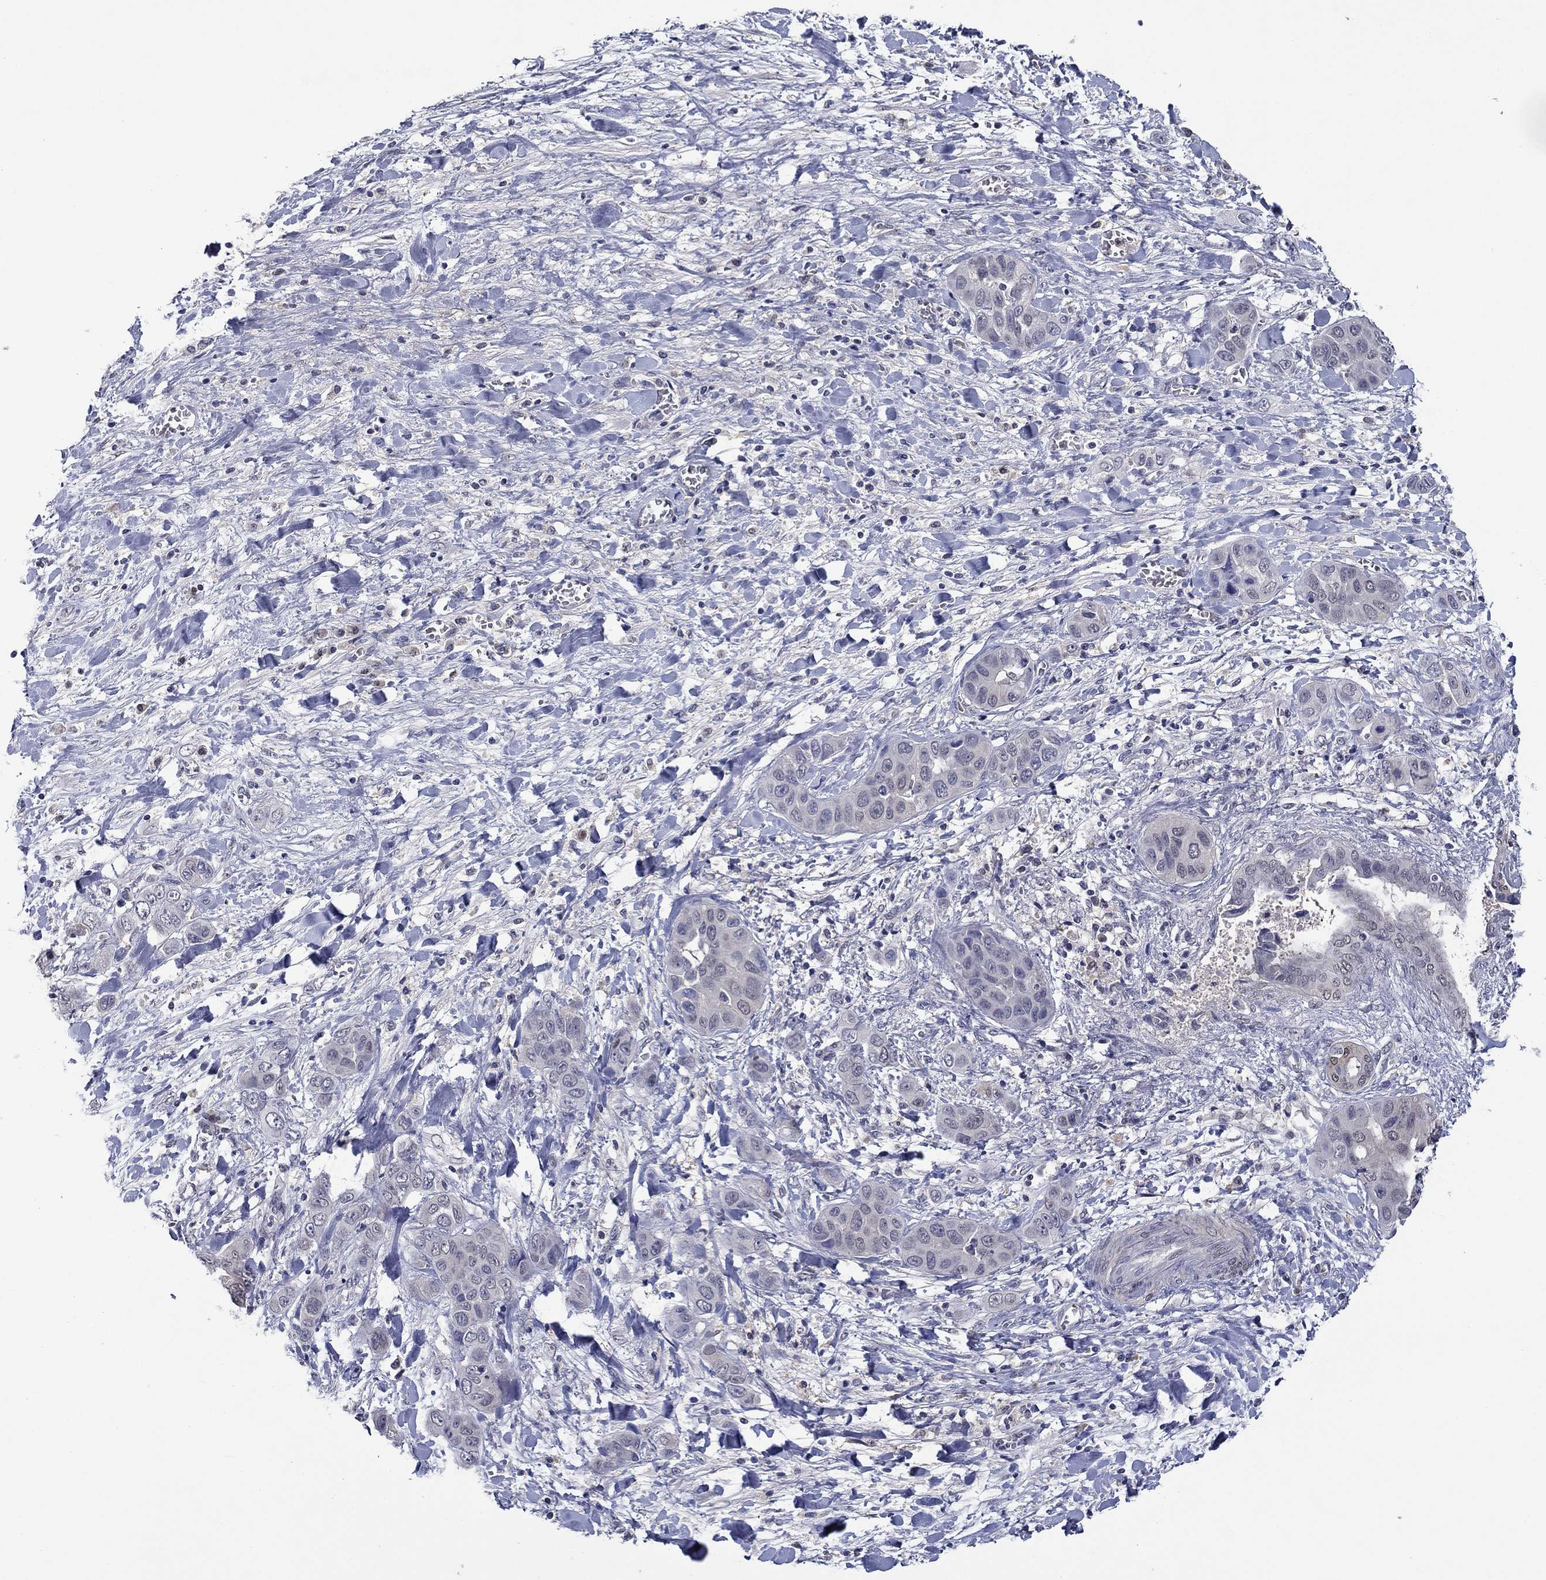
{"staining": {"intensity": "negative", "quantity": "none", "location": "none"}, "tissue": "liver cancer", "cell_type": "Tumor cells", "image_type": "cancer", "snomed": [{"axis": "morphology", "description": "Cholangiocarcinoma"}, {"axis": "topography", "description": "Liver"}], "caption": "An IHC histopathology image of cholangiocarcinoma (liver) is shown. There is no staining in tumor cells of cholangiocarcinoma (liver). (DAB immunohistochemistry visualized using brightfield microscopy, high magnification).", "gene": "DDTL", "patient": {"sex": "female", "age": 52}}